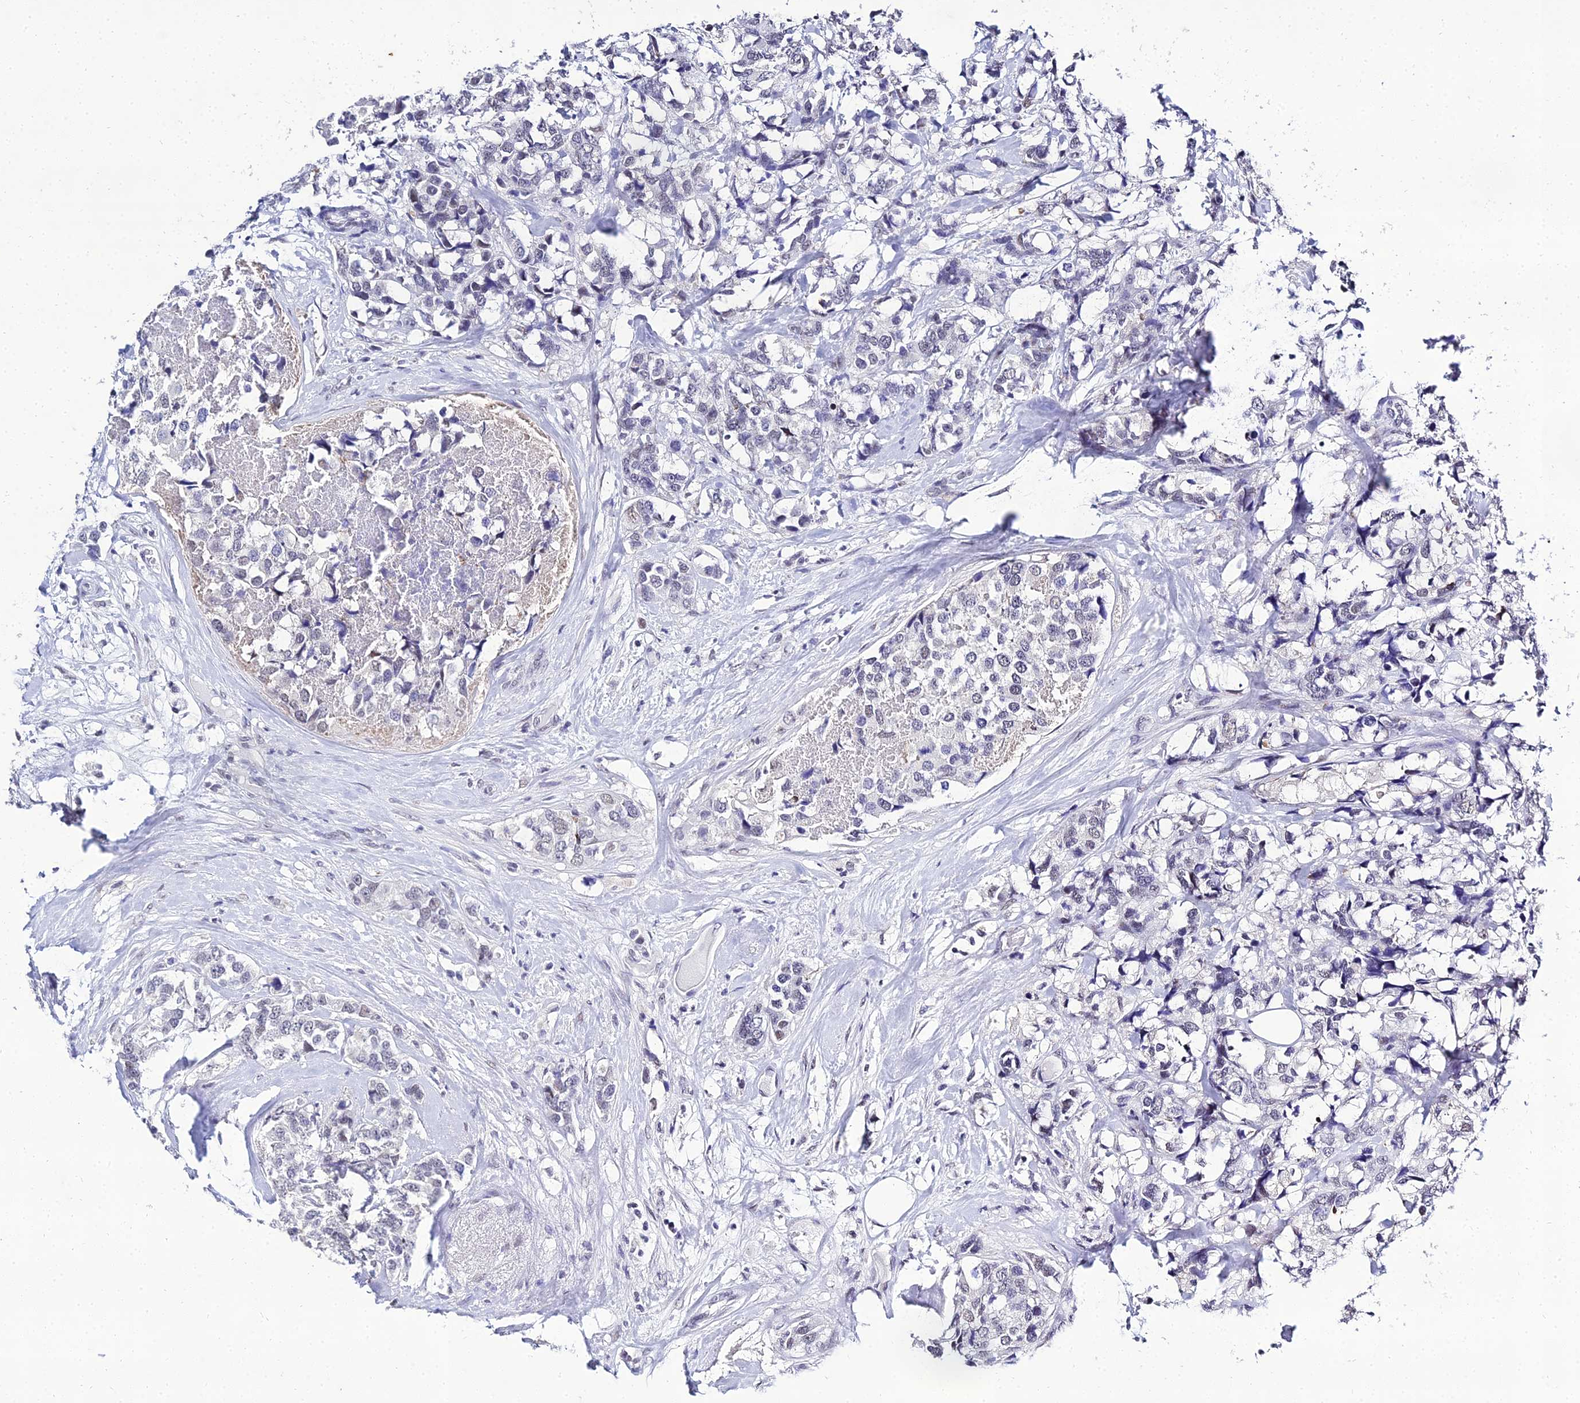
{"staining": {"intensity": "negative", "quantity": "none", "location": "none"}, "tissue": "breast cancer", "cell_type": "Tumor cells", "image_type": "cancer", "snomed": [{"axis": "morphology", "description": "Lobular carcinoma"}, {"axis": "topography", "description": "Breast"}], "caption": "High magnification brightfield microscopy of breast cancer stained with DAB (3,3'-diaminobenzidine) (brown) and counterstained with hematoxylin (blue): tumor cells show no significant positivity.", "gene": "PPP4R2", "patient": {"sex": "female", "age": 59}}